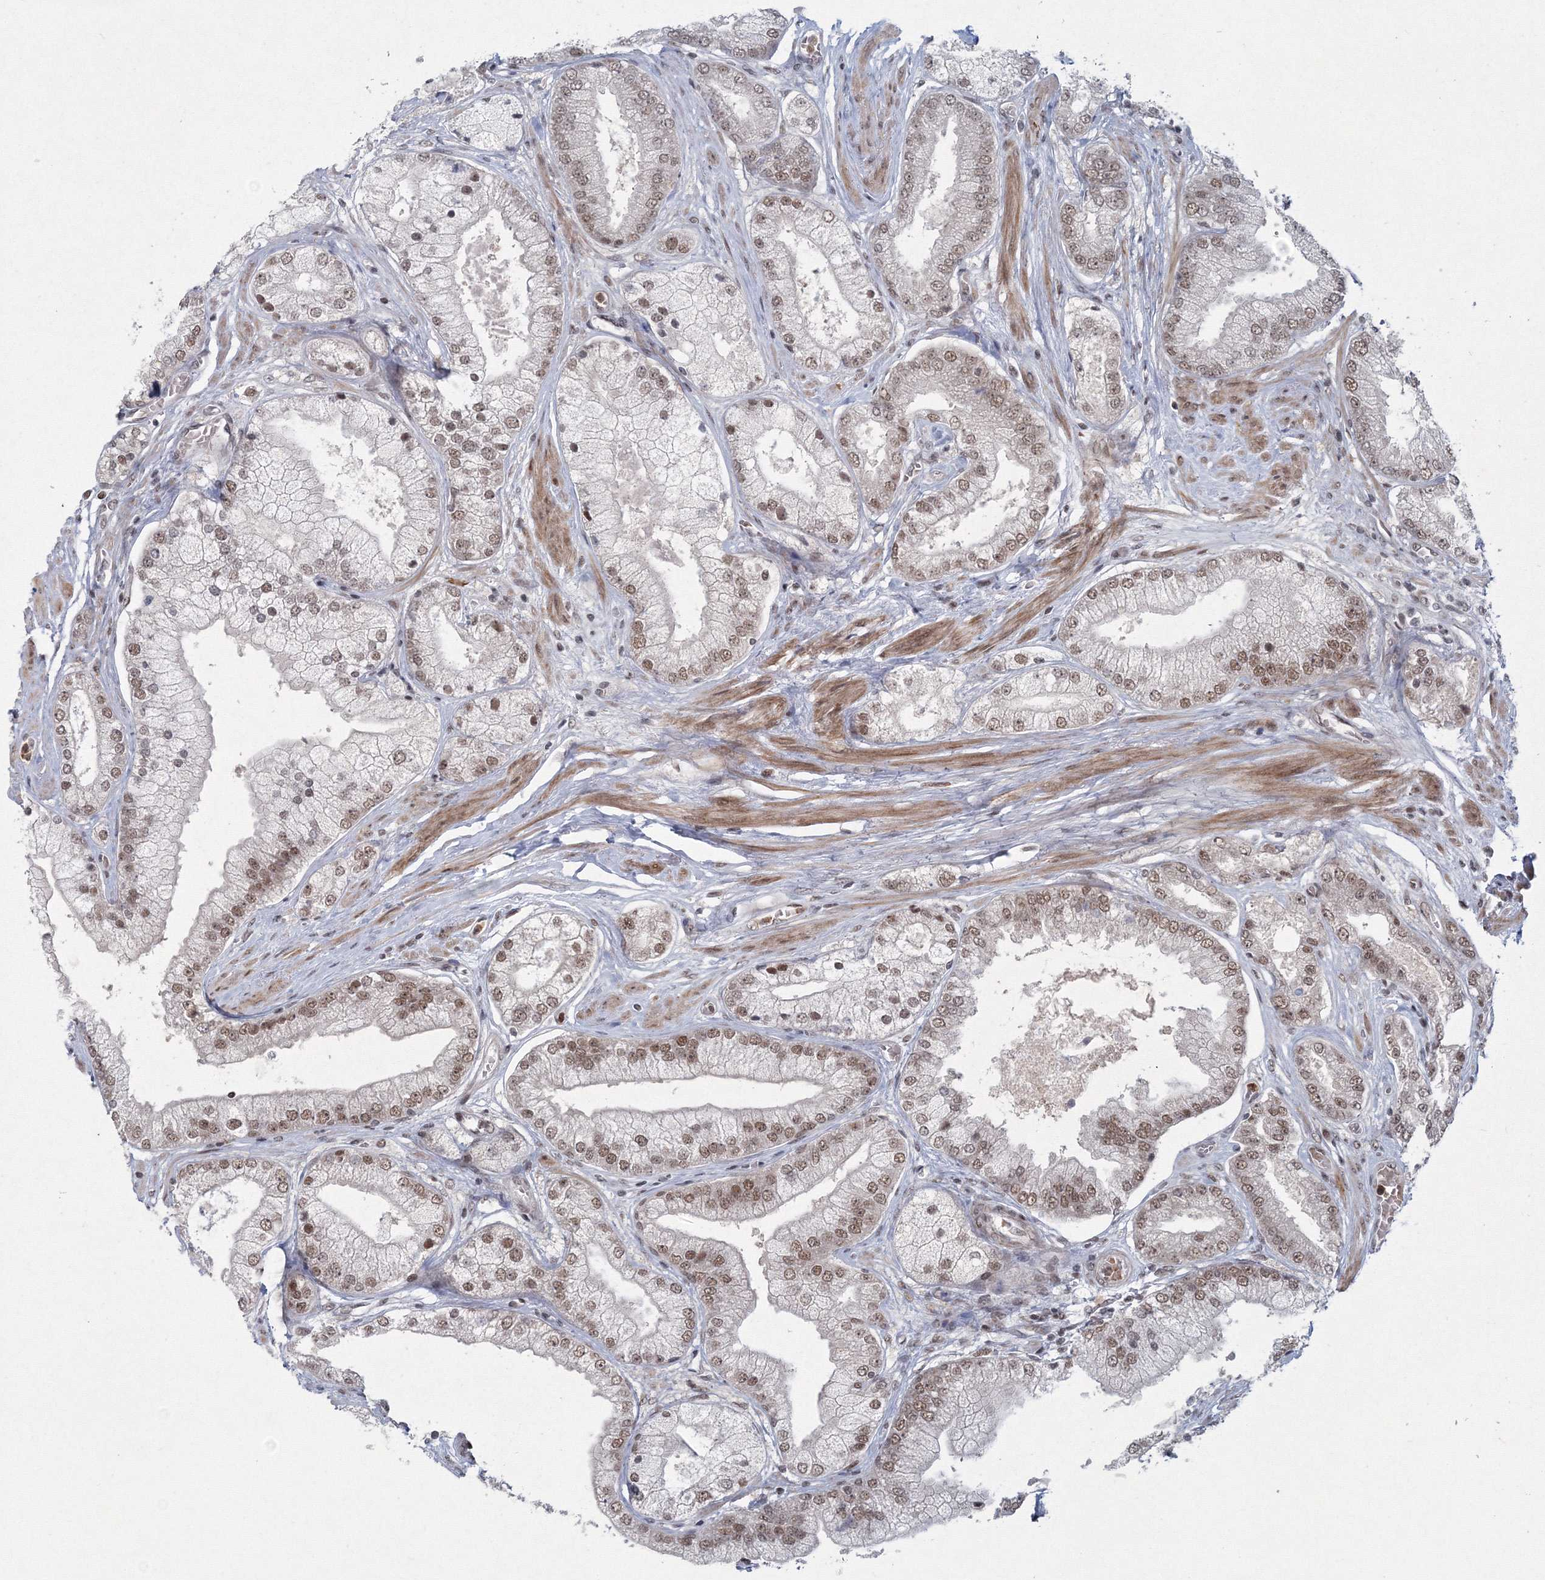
{"staining": {"intensity": "moderate", "quantity": ">75%", "location": "nuclear"}, "tissue": "prostate cancer", "cell_type": "Tumor cells", "image_type": "cancer", "snomed": [{"axis": "morphology", "description": "Adenocarcinoma, High grade"}, {"axis": "topography", "description": "Prostate"}], "caption": "Protein analysis of prostate adenocarcinoma (high-grade) tissue shows moderate nuclear positivity in approximately >75% of tumor cells. (DAB IHC, brown staining for protein, blue staining for nuclei).", "gene": "C3orf33", "patient": {"sex": "male", "age": 58}}